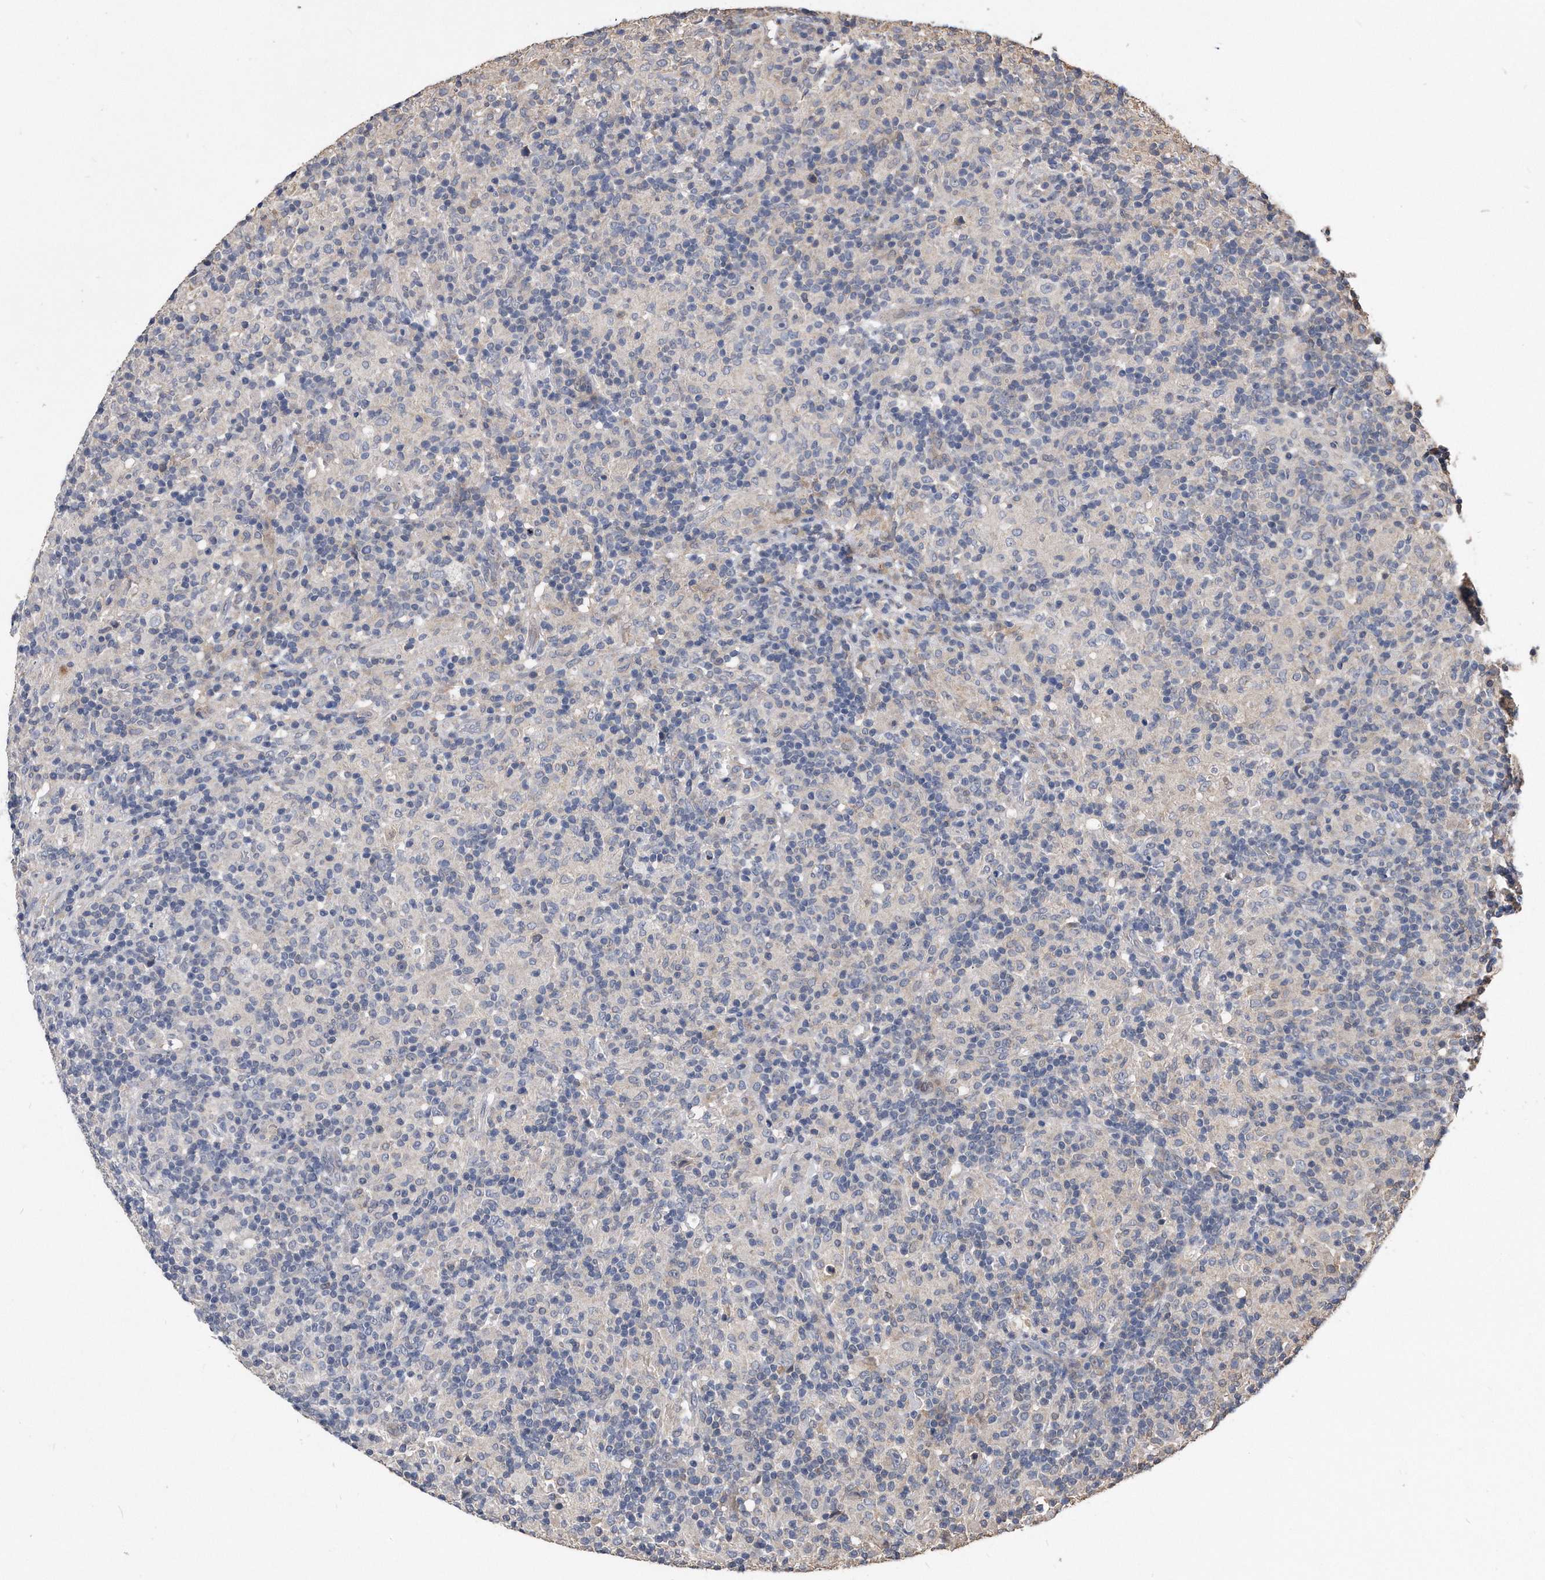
{"staining": {"intensity": "negative", "quantity": "none", "location": "none"}, "tissue": "lymphoma", "cell_type": "Tumor cells", "image_type": "cancer", "snomed": [{"axis": "morphology", "description": "Hodgkin's disease, NOS"}, {"axis": "topography", "description": "Lymph node"}], "caption": "Hodgkin's disease stained for a protein using IHC displays no positivity tumor cells.", "gene": "IL20RA", "patient": {"sex": "male", "age": 70}}